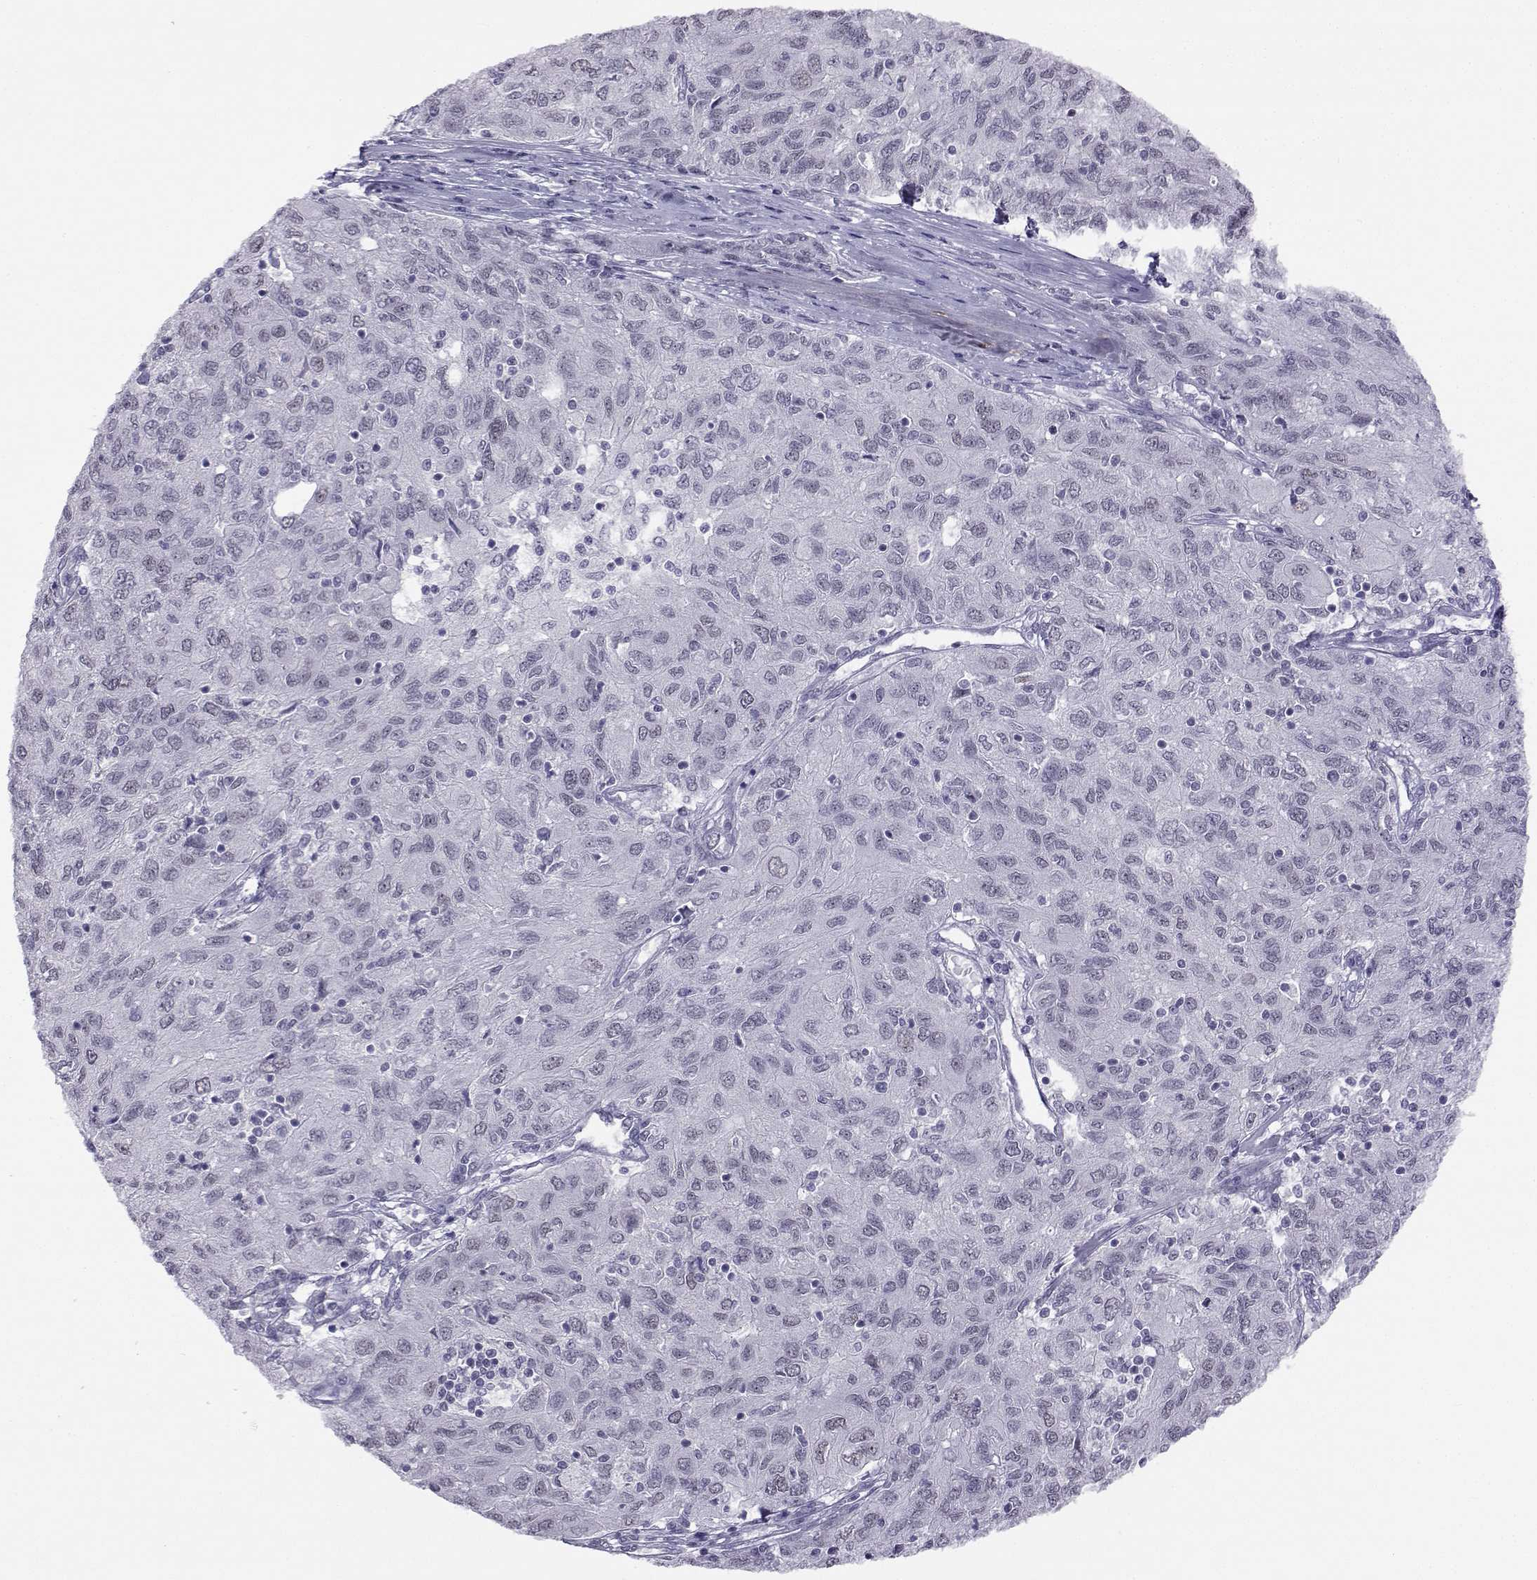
{"staining": {"intensity": "negative", "quantity": "none", "location": "none"}, "tissue": "ovarian cancer", "cell_type": "Tumor cells", "image_type": "cancer", "snomed": [{"axis": "morphology", "description": "Carcinoma, endometroid"}, {"axis": "topography", "description": "Ovary"}], "caption": "Ovarian cancer stained for a protein using immunohistochemistry (IHC) exhibits no staining tumor cells.", "gene": "MED26", "patient": {"sex": "female", "age": 50}}